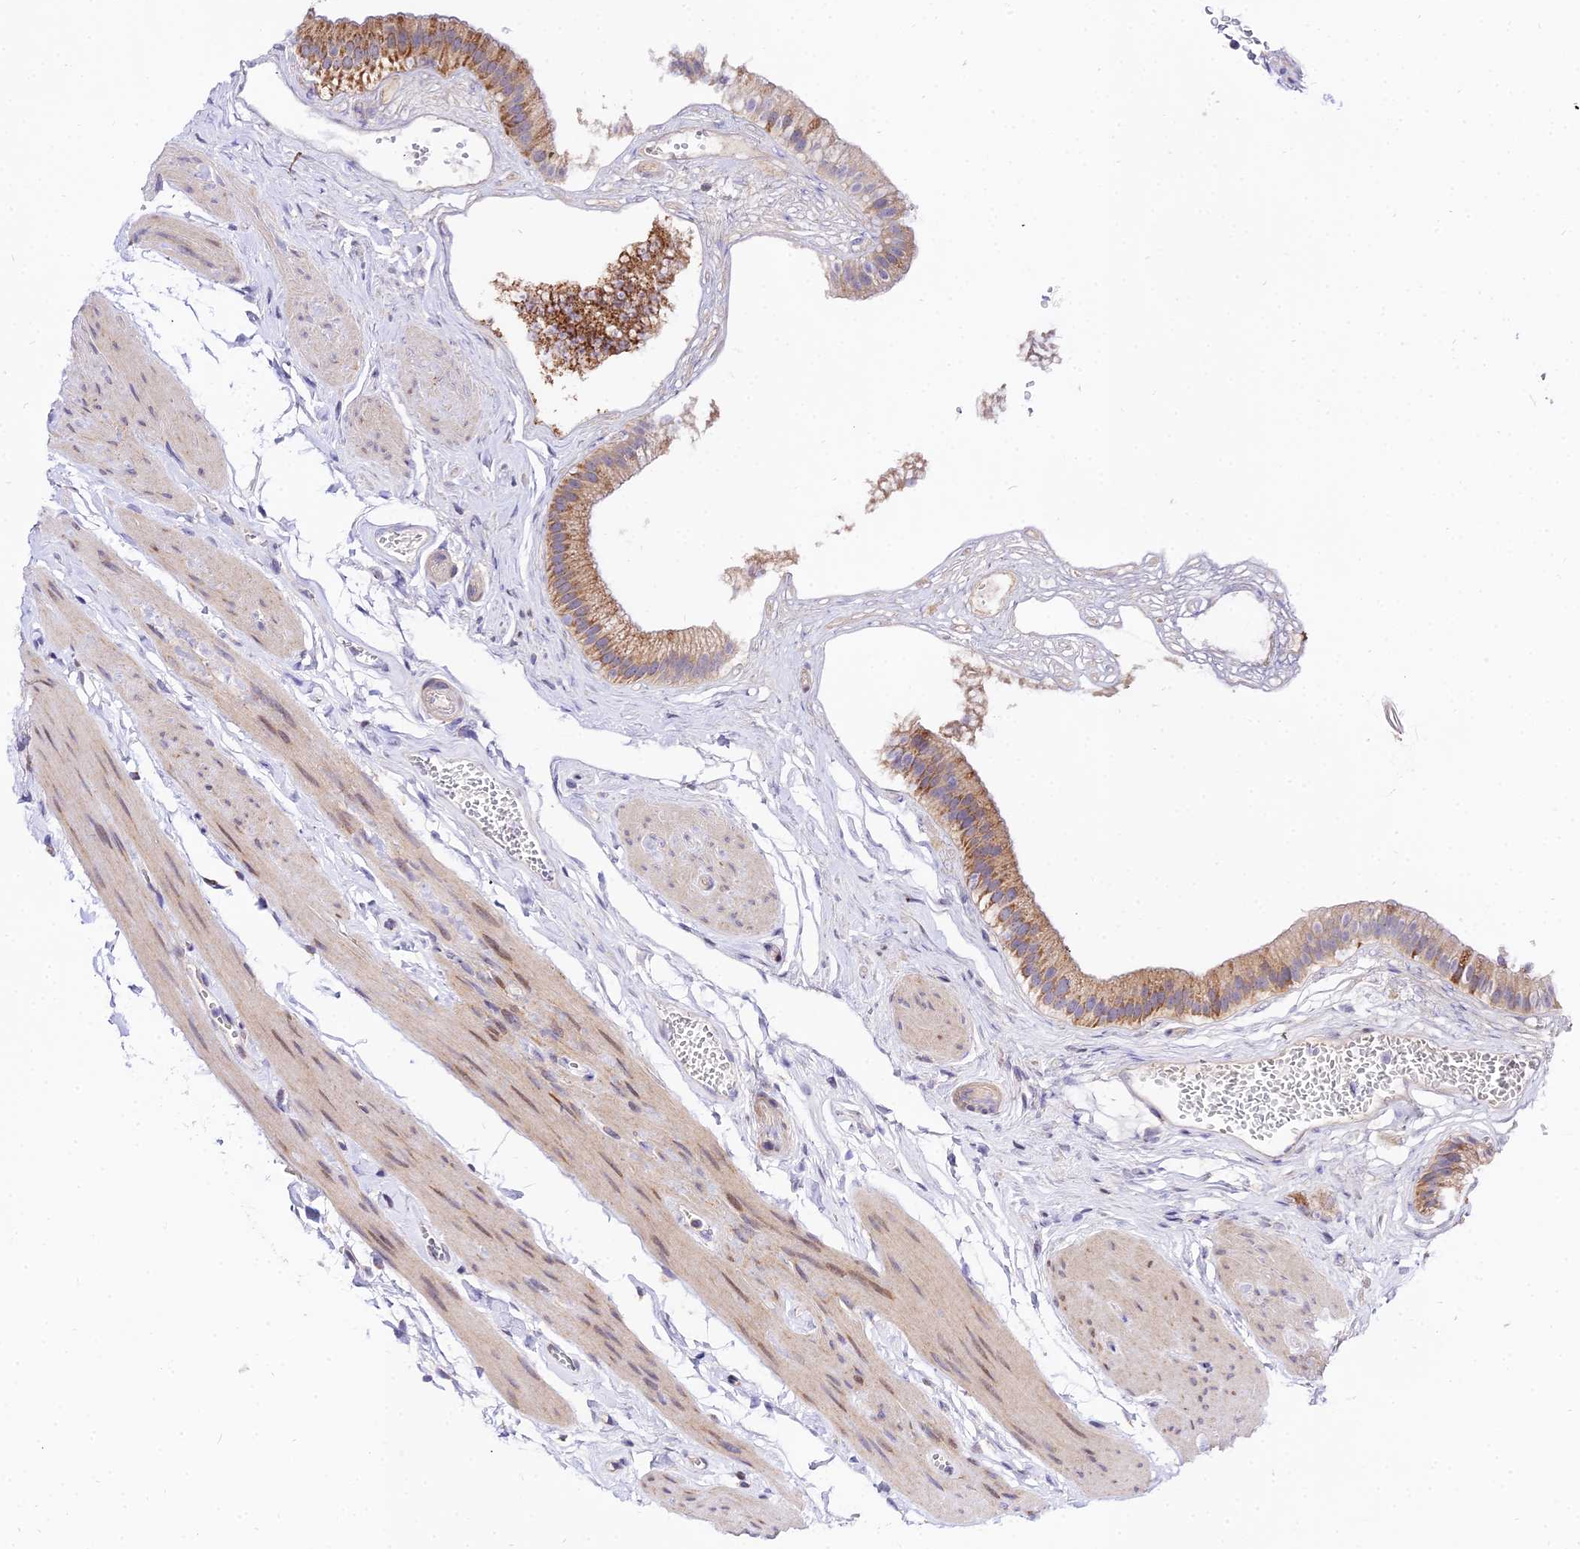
{"staining": {"intensity": "moderate", "quantity": ">75%", "location": "cytoplasmic/membranous"}, "tissue": "gallbladder", "cell_type": "Glandular cells", "image_type": "normal", "snomed": [{"axis": "morphology", "description": "Normal tissue, NOS"}, {"axis": "topography", "description": "Gallbladder"}], "caption": "Immunohistochemistry (IHC) micrograph of benign gallbladder: human gallbladder stained using immunohistochemistry (IHC) displays medium levels of moderate protein expression localized specifically in the cytoplasmic/membranous of glandular cells, appearing as a cytoplasmic/membranous brown color.", "gene": "ATP5PB", "patient": {"sex": "female", "age": 54}}